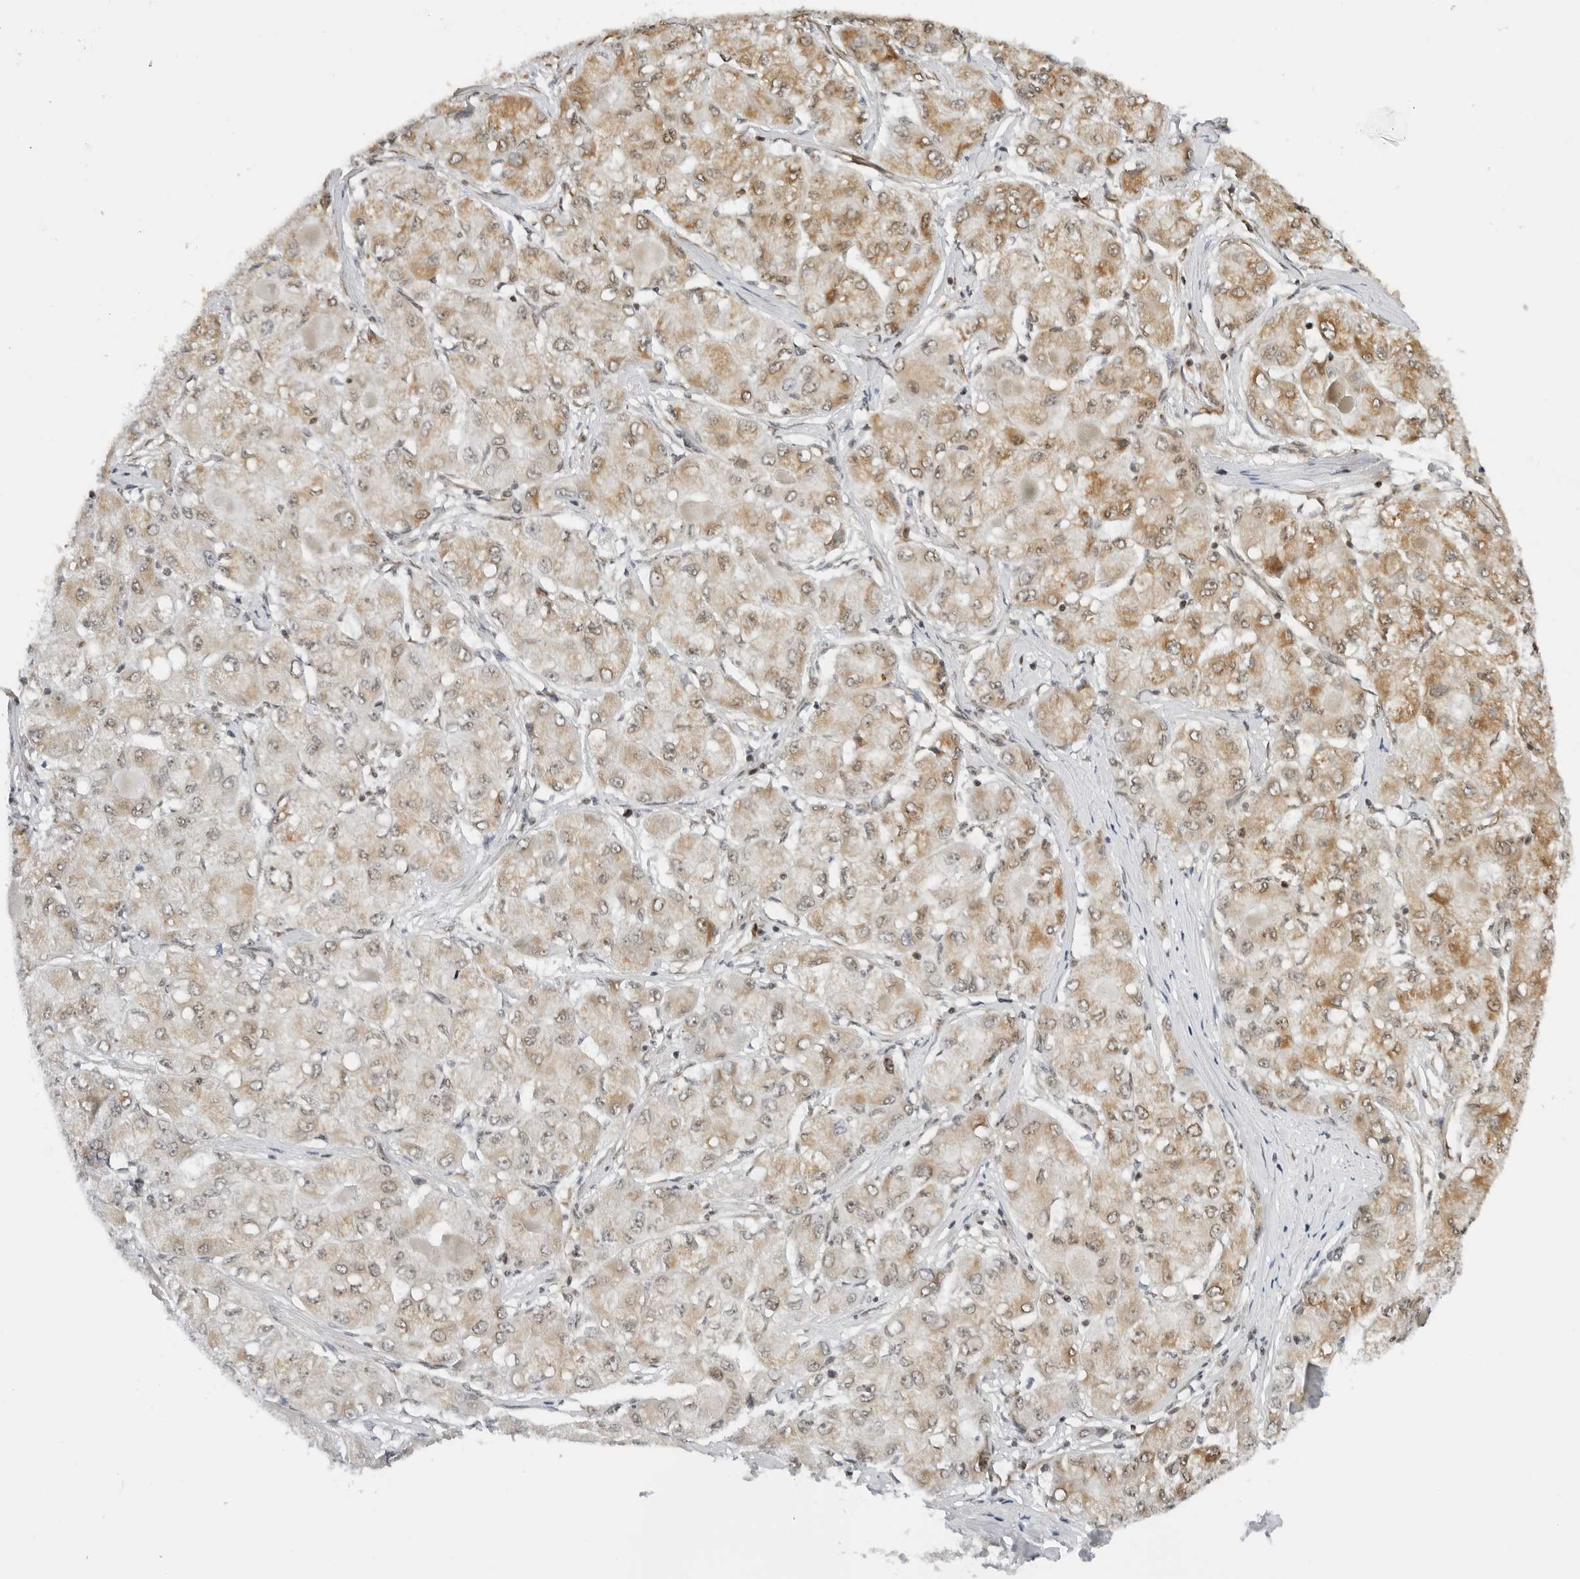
{"staining": {"intensity": "weak", "quantity": ">75%", "location": "cytoplasmic/membranous,nuclear"}, "tissue": "liver cancer", "cell_type": "Tumor cells", "image_type": "cancer", "snomed": [{"axis": "morphology", "description": "Carcinoma, Hepatocellular, NOS"}, {"axis": "topography", "description": "Liver"}], "caption": "Immunohistochemical staining of human liver cancer (hepatocellular carcinoma) demonstrates low levels of weak cytoplasmic/membranous and nuclear protein positivity in about >75% of tumor cells.", "gene": "RIMKLA", "patient": {"sex": "male", "age": 80}}